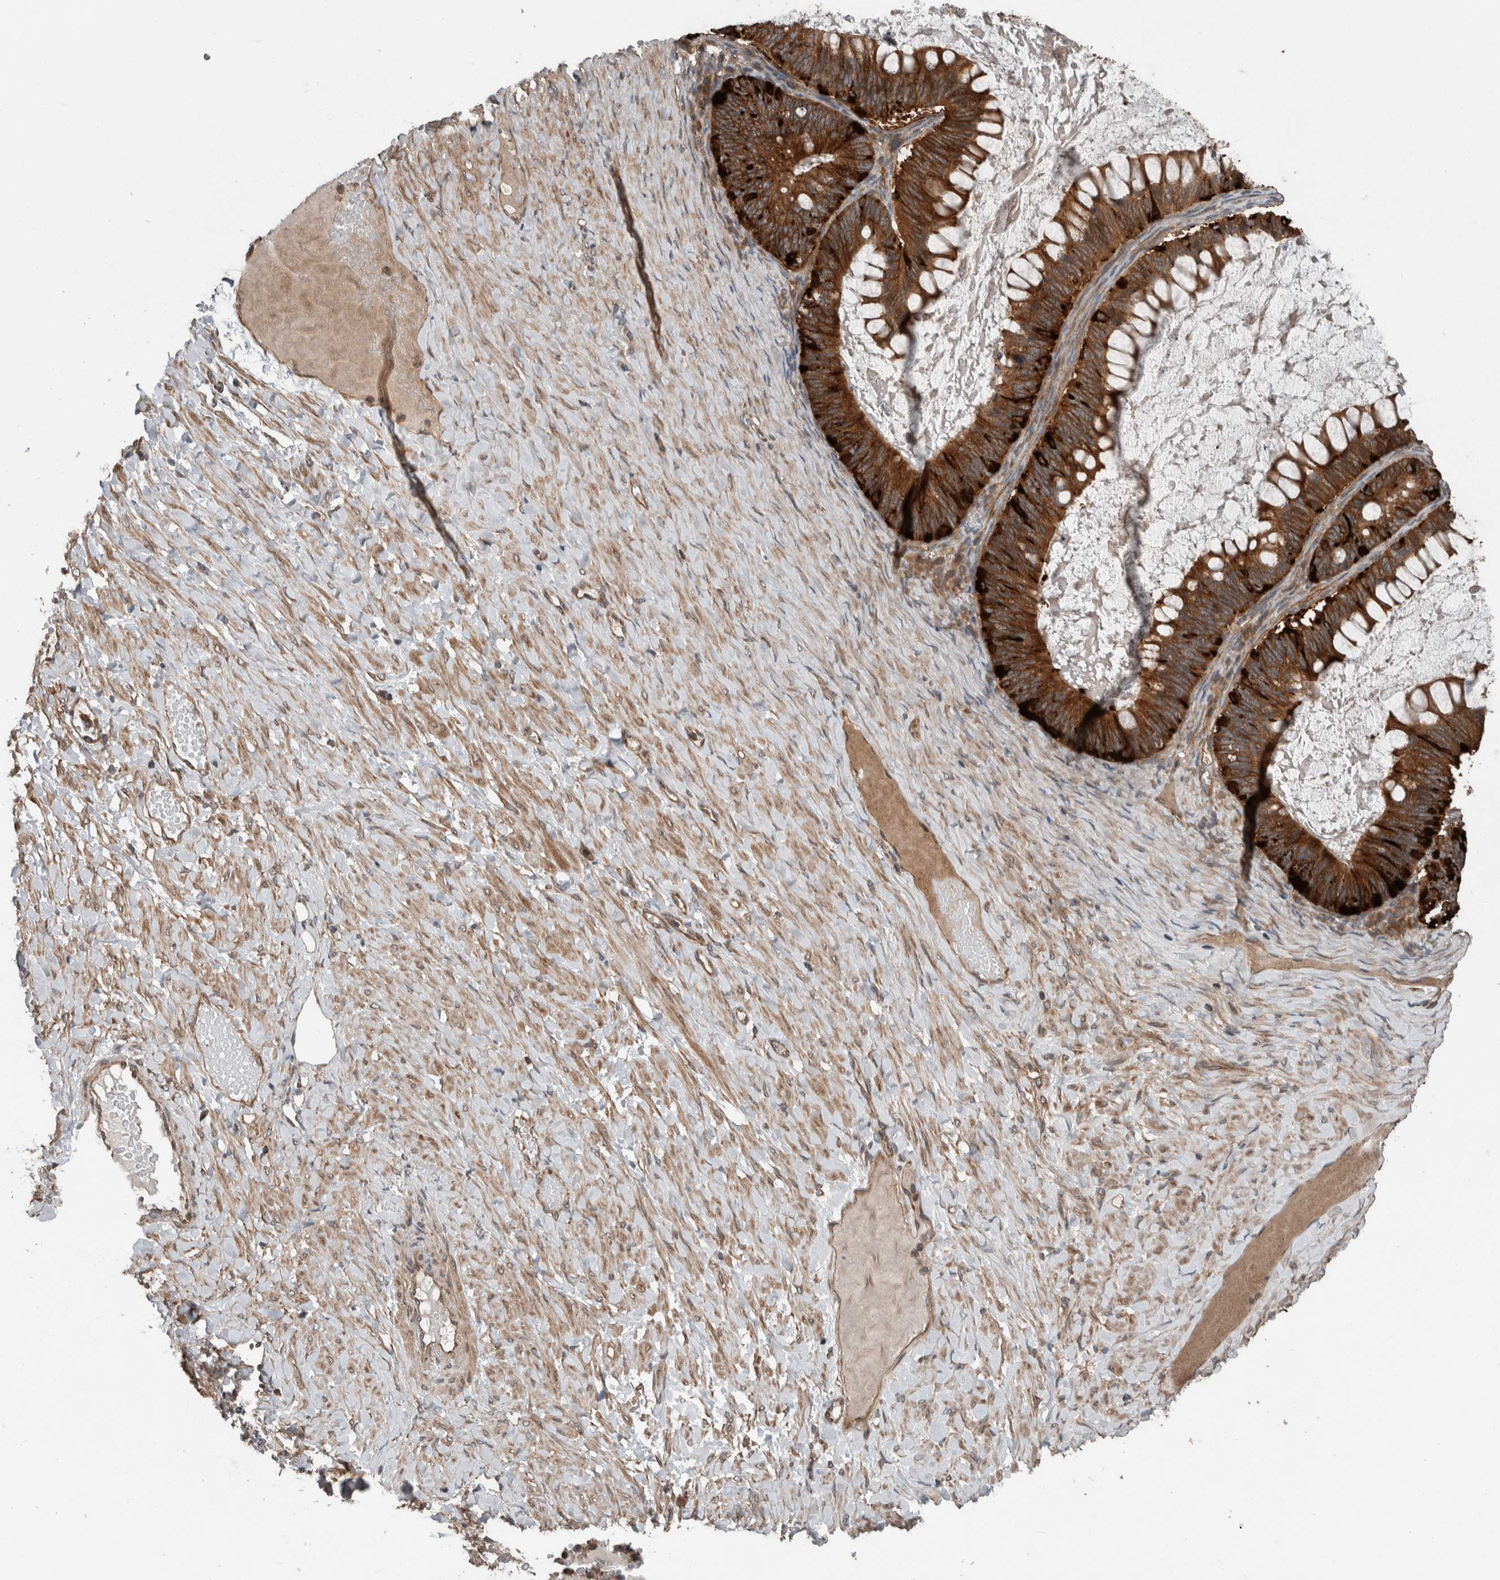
{"staining": {"intensity": "strong", "quantity": ">75%", "location": "cytoplasmic/membranous"}, "tissue": "ovarian cancer", "cell_type": "Tumor cells", "image_type": "cancer", "snomed": [{"axis": "morphology", "description": "Cystadenocarcinoma, mucinous, NOS"}, {"axis": "topography", "description": "Ovary"}], "caption": "Immunohistochemical staining of mucinous cystadenocarcinoma (ovarian) displays strong cytoplasmic/membranous protein expression in approximately >75% of tumor cells.", "gene": "RIOK3", "patient": {"sex": "female", "age": 61}}